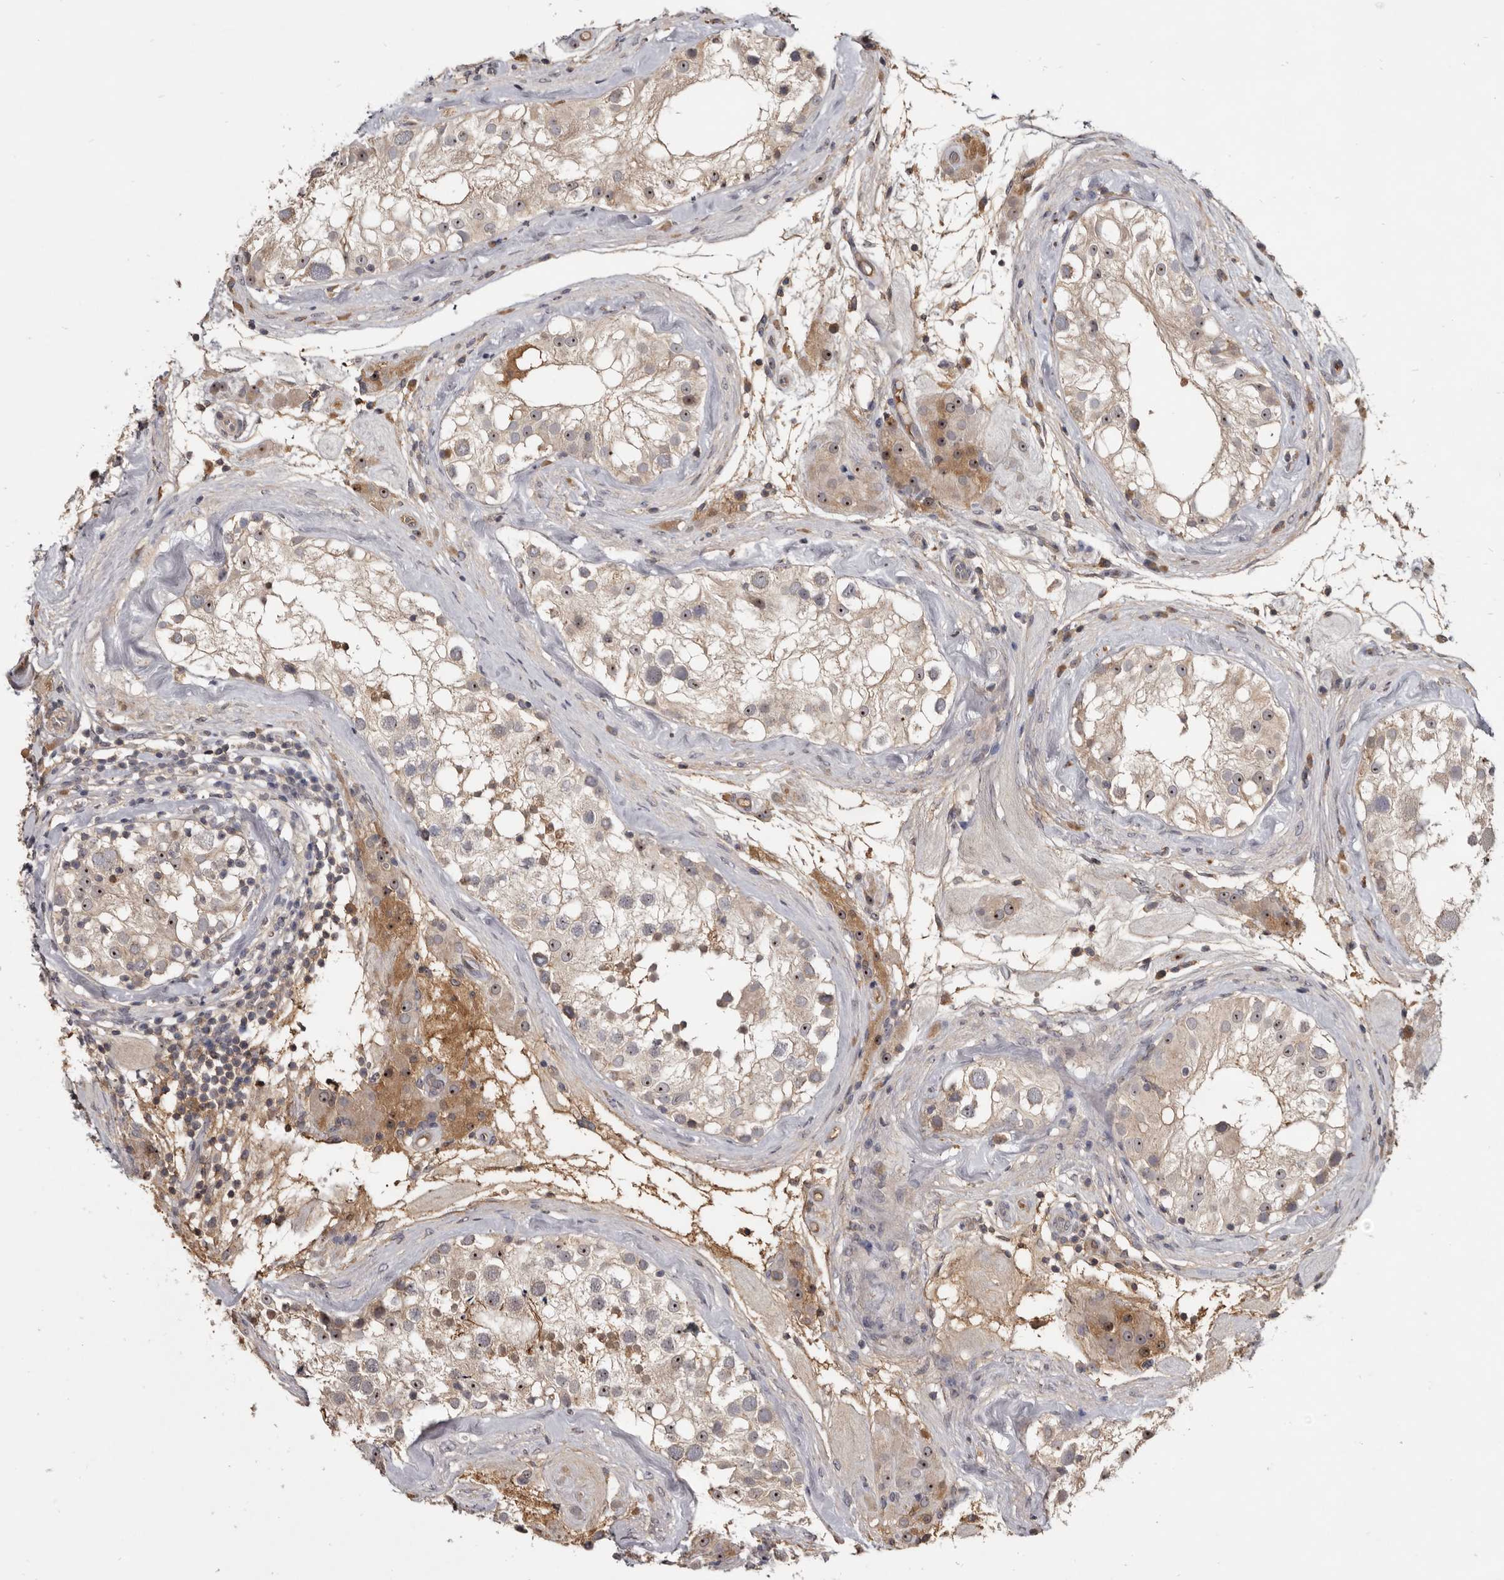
{"staining": {"intensity": "weak", "quantity": ">75%", "location": "cytoplasmic/membranous,nuclear"}, "tissue": "testis", "cell_type": "Cells in seminiferous ducts", "image_type": "normal", "snomed": [{"axis": "morphology", "description": "Normal tissue, NOS"}, {"axis": "topography", "description": "Testis"}], "caption": "IHC staining of normal testis, which exhibits low levels of weak cytoplasmic/membranous,nuclear staining in about >75% of cells in seminiferous ducts indicating weak cytoplasmic/membranous,nuclear protein staining. The staining was performed using DAB (3,3'-diaminobenzidine) (brown) for protein detection and nuclei were counterstained in hematoxylin (blue).", "gene": "TTC39A", "patient": {"sex": "male", "age": 46}}